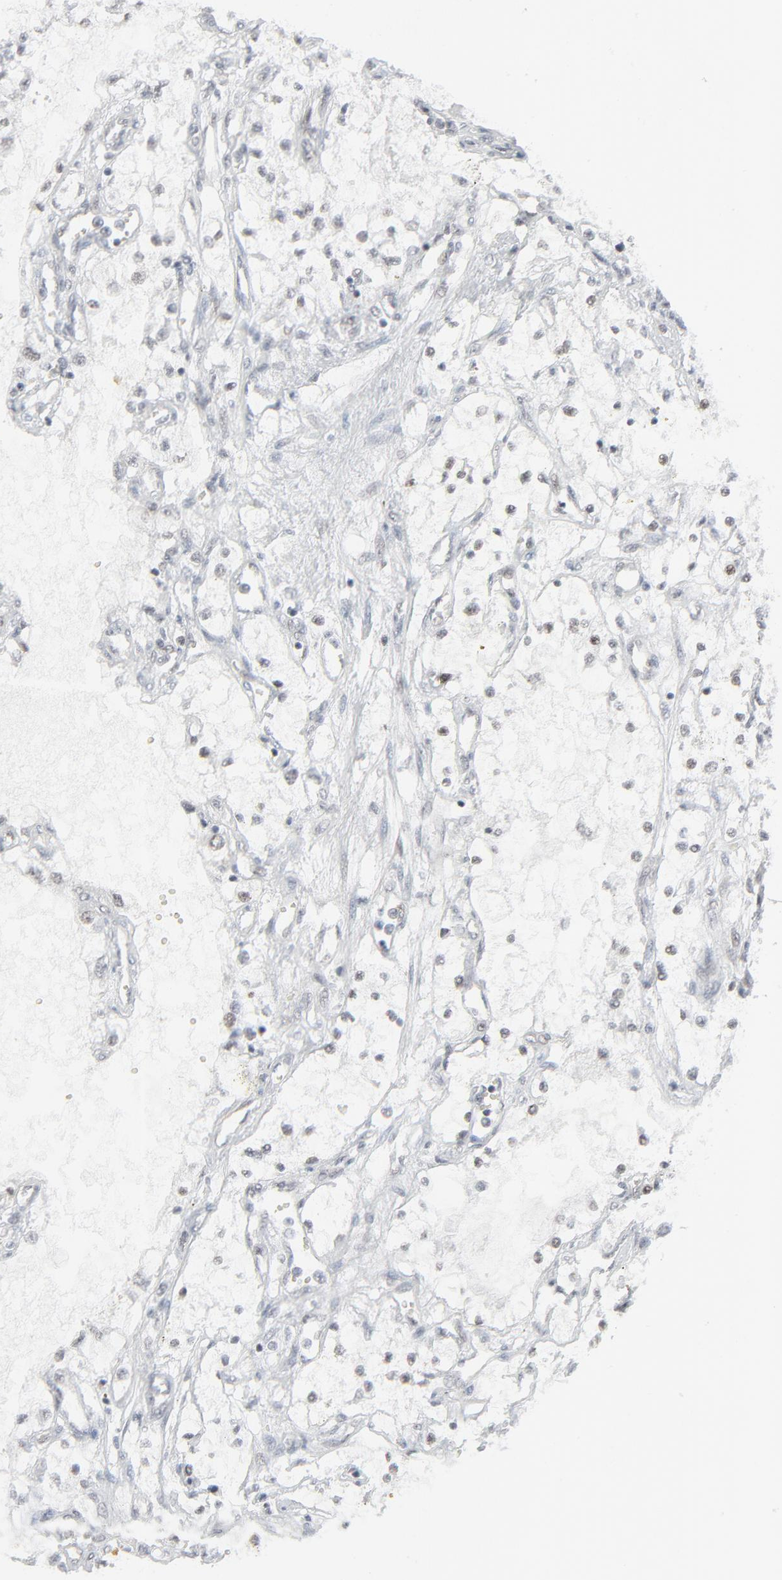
{"staining": {"intensity": "weak", "quantity": "<25%", "location": "nuclear"}, "tissue": "renal cancer", "cell_type": "Tumor cells", "image_type": "cancer", "snomed": [{"axis": "morphology", "description": "Adenocarcinoma, NOS"}, {"axis": "topography", "description": "Kidney"}], "caption": "Photomicrograph shows no protein positivity in tumor cells of renal adenocarcinoma tissue. (Brightfield microscopy of DAB immunohistochemistry (IHC) at high magnification).", "gene": "FBXO28", "patient": {"sex": "male", "age": 61}}